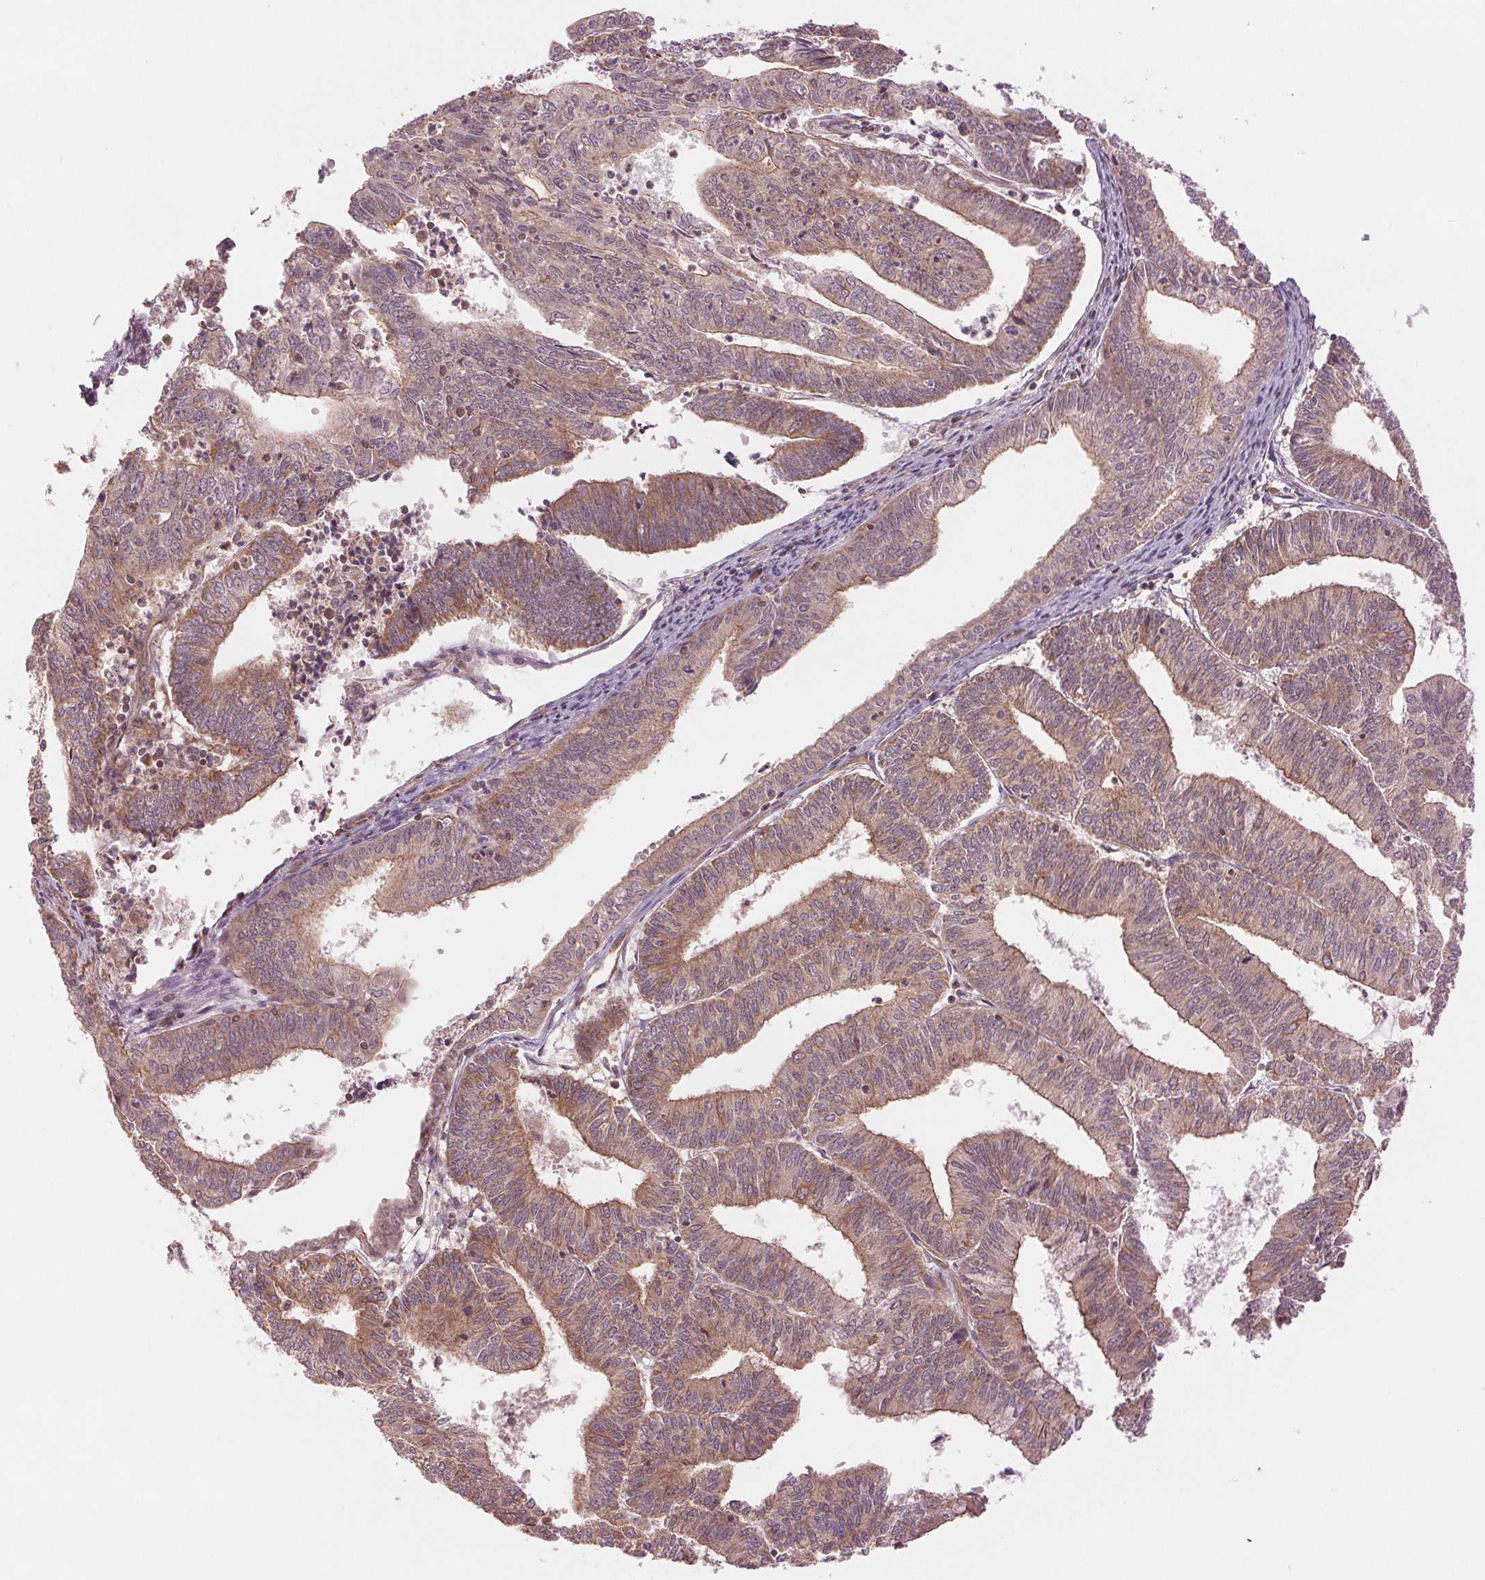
{"staining": {"intensity": "weak", "quantity": ">75%", "location": "cytoplasmic/membranous"}, "tissue": "endometrial cancer", "cell_type": "Tumor cells", "image_type": "cancer", "snomed": [{"axis": "morphology", "description": "Adenocarcinoma, NOS"}, {"axis": "topography", "description": "Endometrium"}], "caption": "This photomicrograph shows immunohistochemistry (IHC) staining of human endometrial adenocarcinoma, with low weak cytoplasmic/membranous positivity in about >75% of tumor cells.", "gene": "STARD7", "patient": {"sex": "female", "age": 61}}